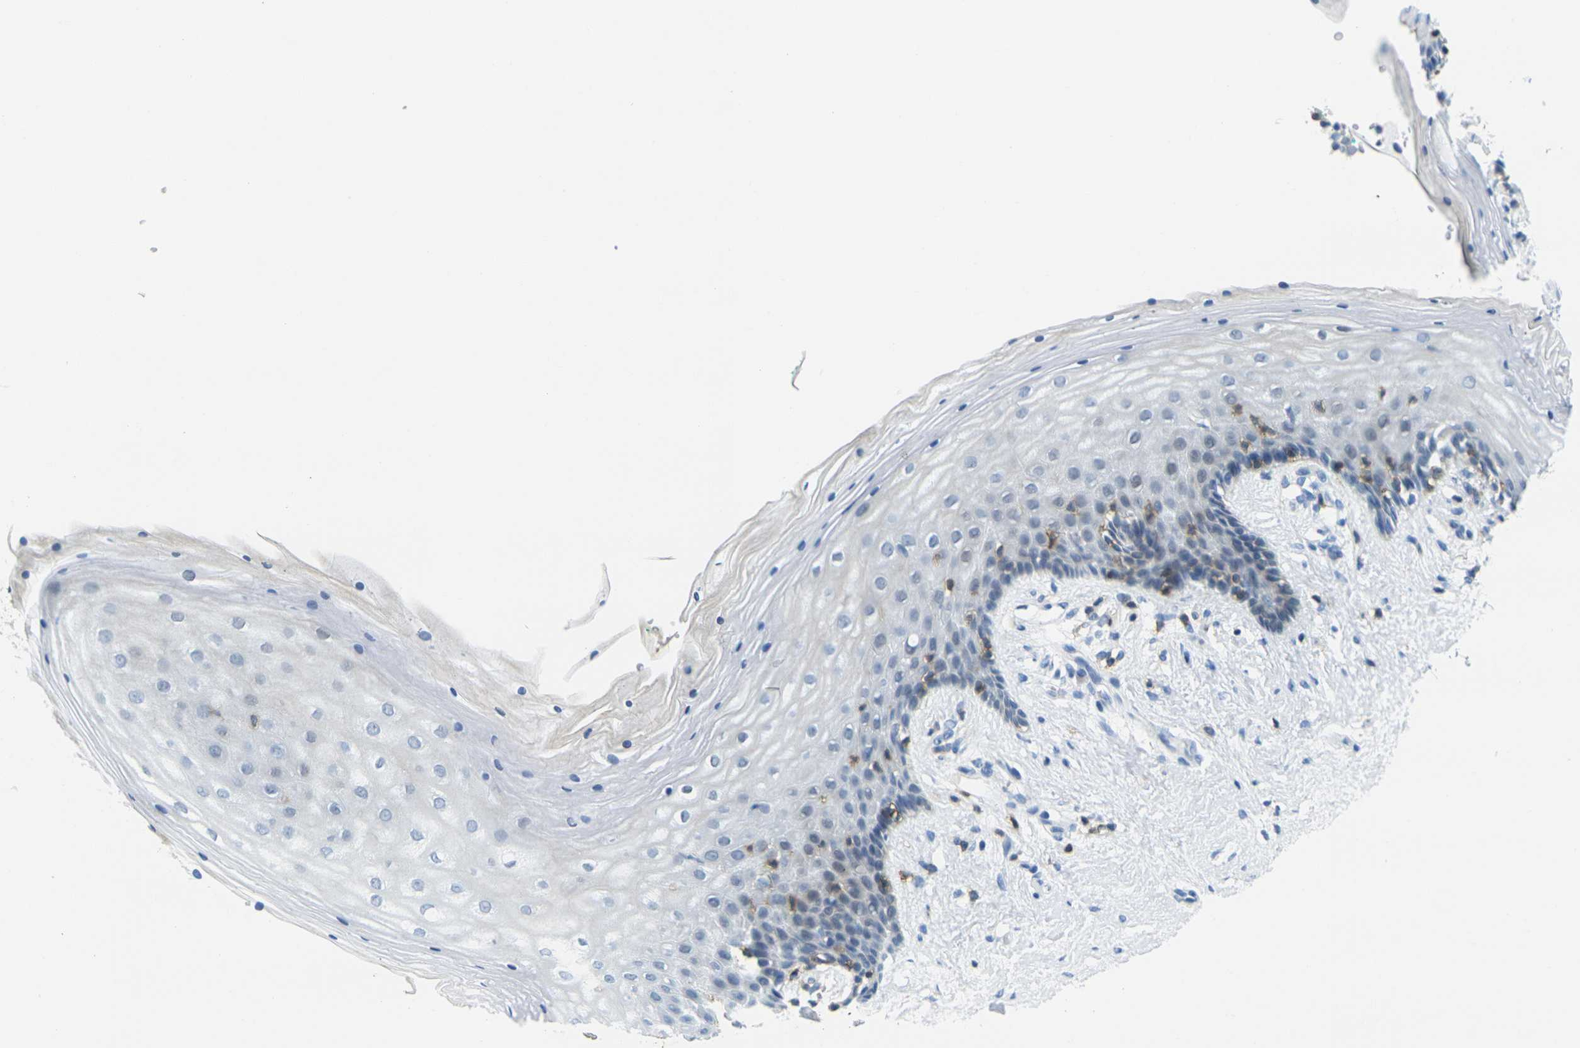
{"staining": {"intensity": "negative", "quantity": "none", "location": "none"}, "tissue": "vagina", "cell_type": "Squamous epithelial cells", "image_type": "normal", "snomed": [{"axis": "morphology", "description": "Normal tissue, NOS"}, {"axis": "topography", "description": "Vagina"}], "caption": "A micrograph of human vagina is negative for staining in squamous epithelial cells. (DAB (3,3'-diaminobenzidine) immunohistochemistry (IHC) visualized using brightfield microscopy, high magnification).", "gene": "CD3D", "patient": {"sex": "female", "age": 44}}